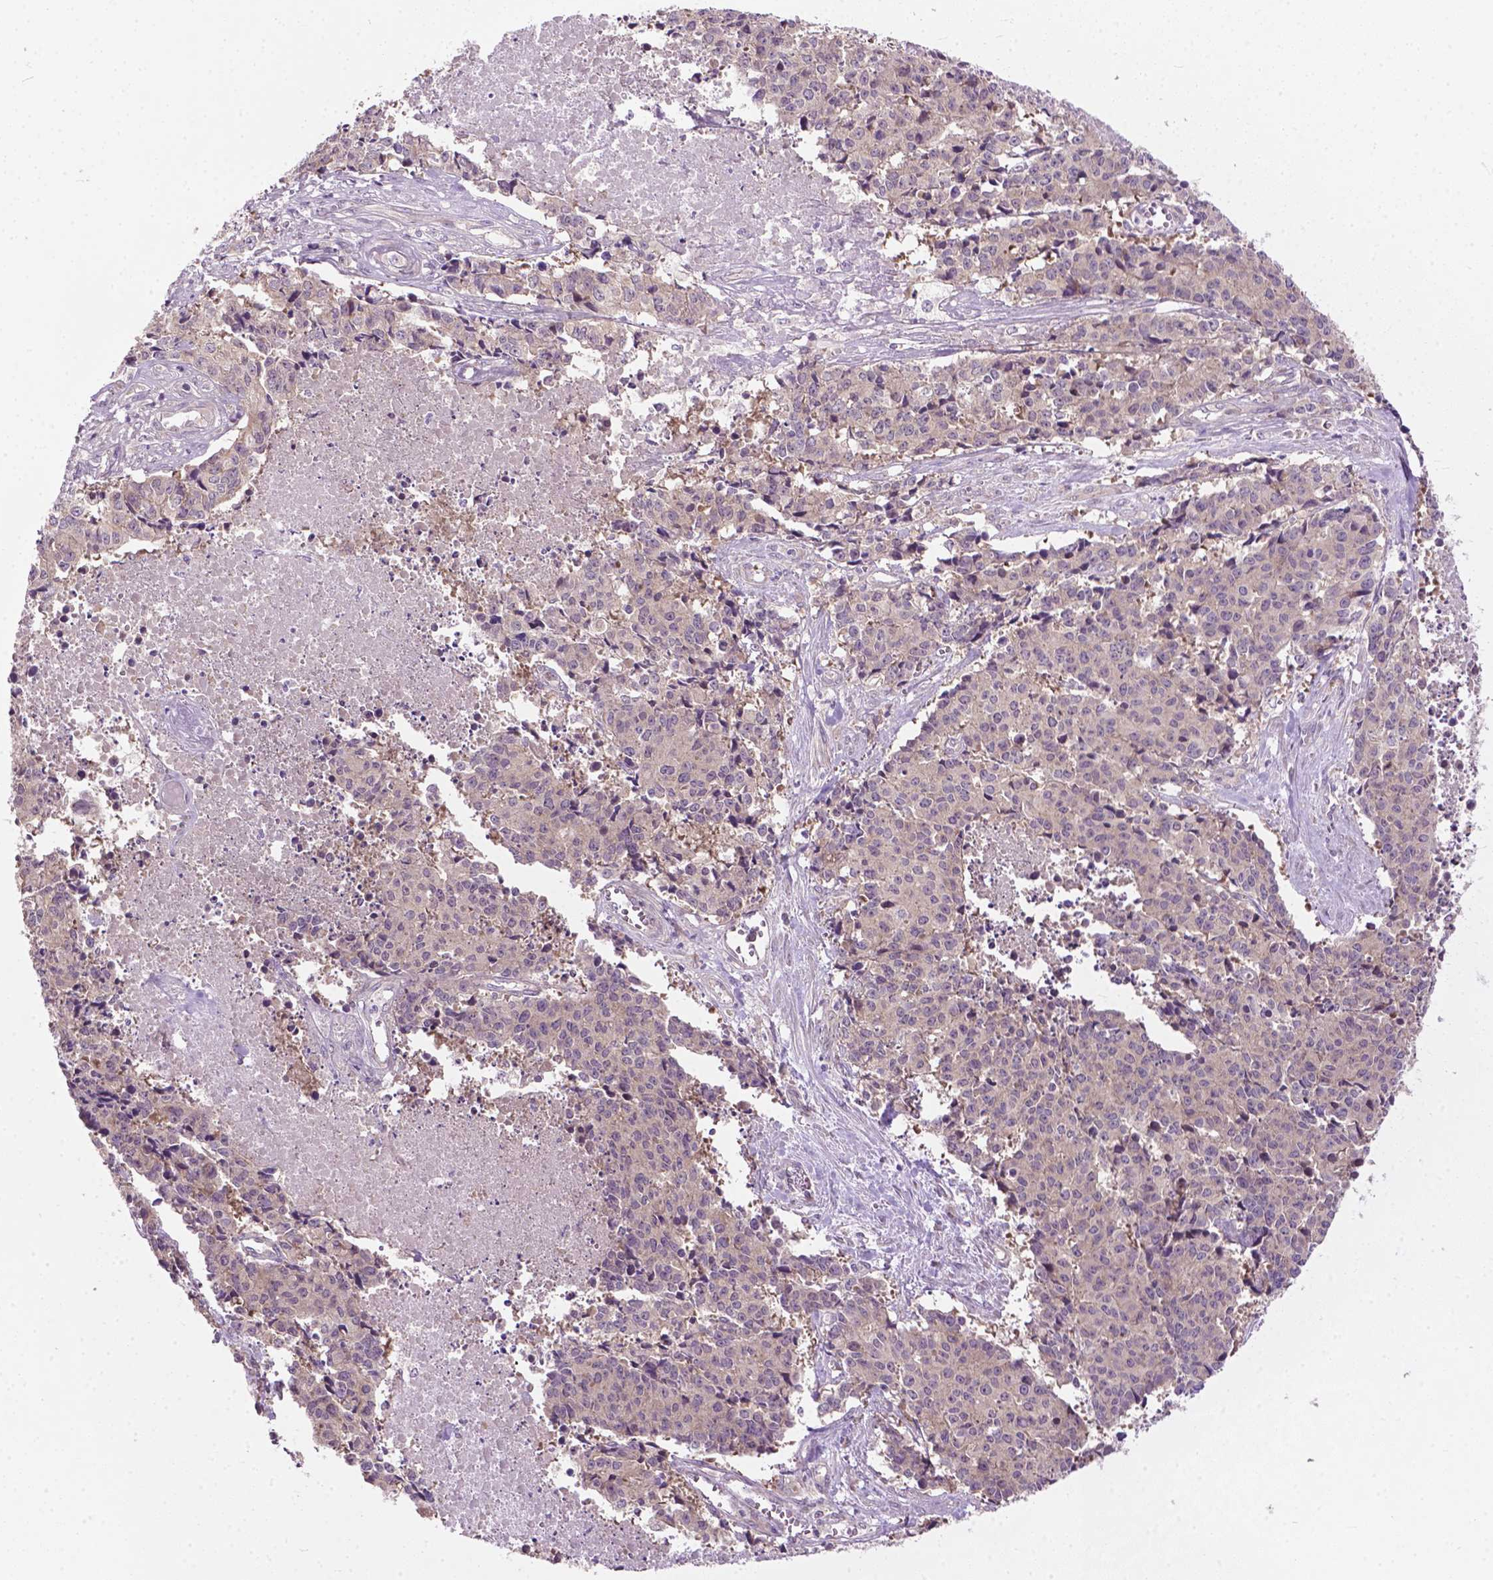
{"staining": {"intensity": "negative", "quantity": "none", "location": "none"}, "tissue": "cervical cancer", "cell_type": "Tumor cells", "image_type": "cancer", "snomed": [{"axis": "morphology", "description": "Squamous cell carcinoma, NOS"}, {"axis": "topography", "description": "Cervix"}], "caption": "The histopathology image shows no significant positivity in tumor cells of squamous cell carcinoma (cervical).", "gene": "MZT1", "patient": {"sex": "female", "age": 28}}